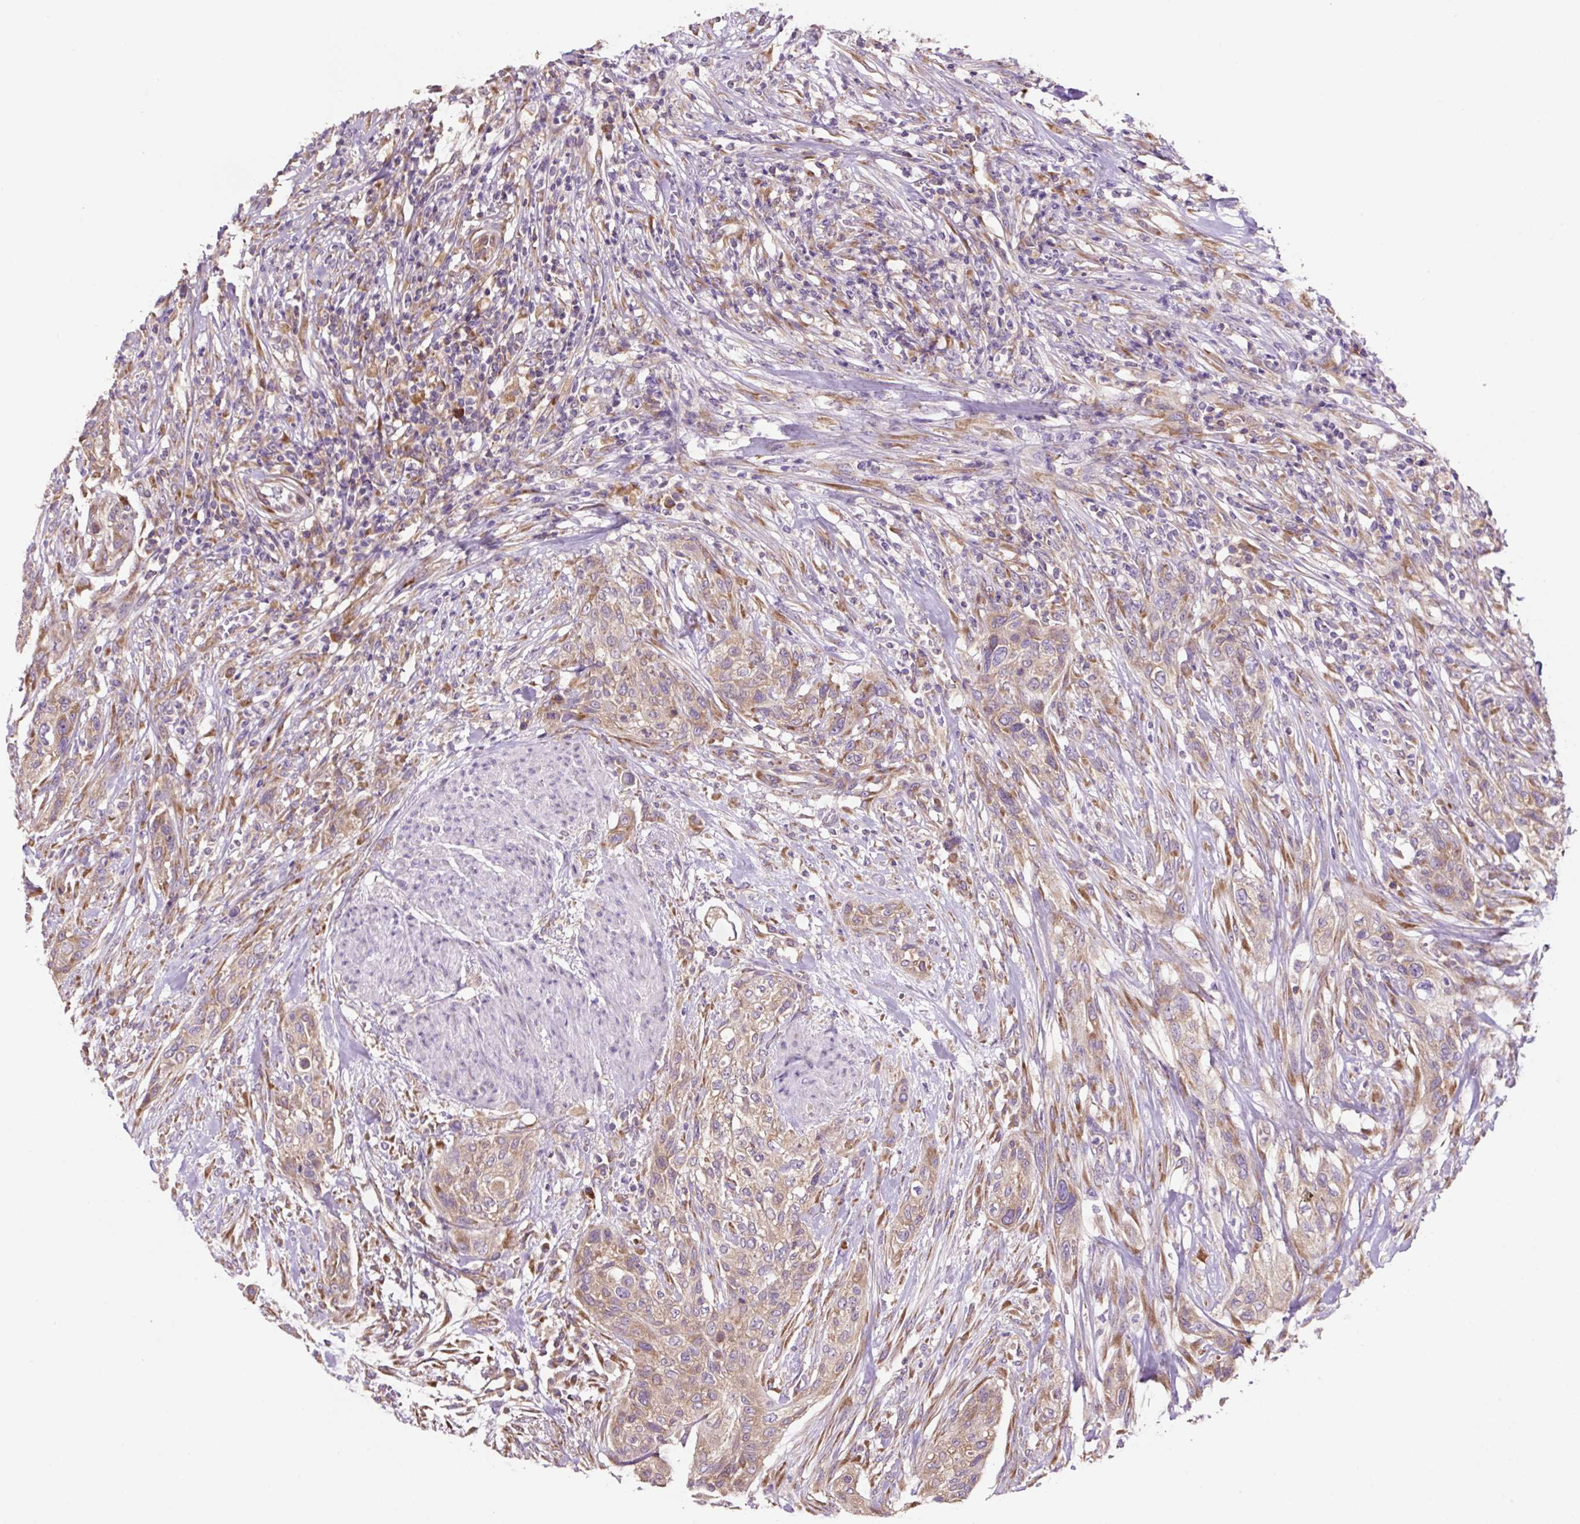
{"staining": {"intensity": "moderate", "quantity": "<25%", "location": "cytoplasmic/membranous"}, "tissue": "urothelial cancer", "cell_type": "Tumor cells", "image_type": "cancer", "snomed": [{"axis": "morphology", "description": "Urothelial carcinoma, High grade"}, {"axis": "topography", "description": "Urinary bladder"}], "caption": "IHC (DAB (3,3'-diaminobenzidine)) staining of human high-grade urothelial carcinoma shows moderate cytoplasmic/membranous protein positivity in approximately <25% of tumor cells. Nuclei are stained in blue.", "gene": "RPS23", "patient": {"sex": "male", "age": 35}}